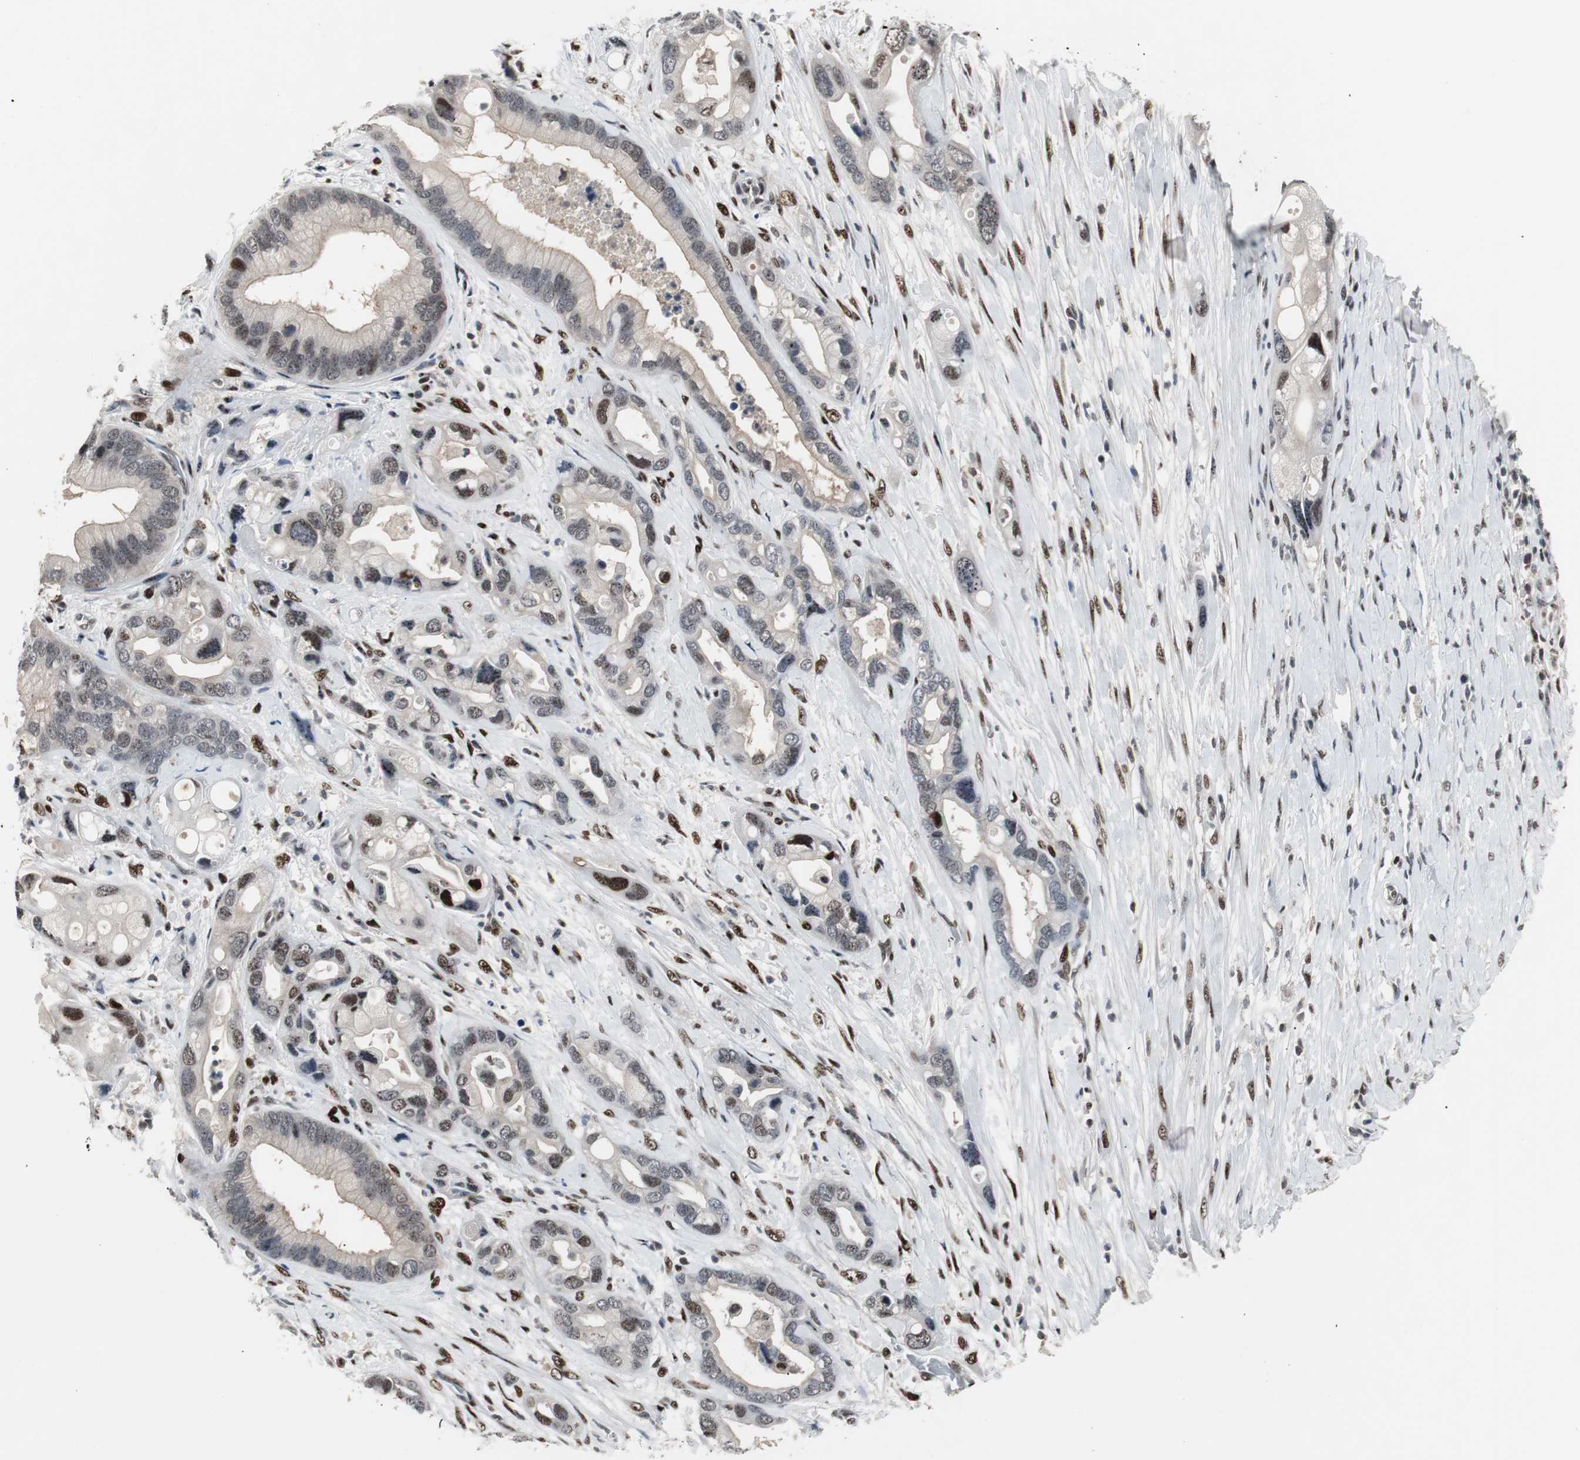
{"staining": {"intensity": "moderate", "quantity": "25%-75%", "location": "nuclear"}, "tissue": "pancreatic cancer", "cell_type": "Tumor cells", "image_type": "cancer", "snomed": [{"axis": "morphology", "description": "Adenocarcinoma, NOS"}, {"axis": "topography", "description": "Pancreas"}], "caption": "Protein expression analysis of pancreatic adenocarcinoma exhibits moderate nuclear staining in about 25%-75% of tumor cells.", "gene": "GRK2", "patient": {"sex": "female", "age": 77}}